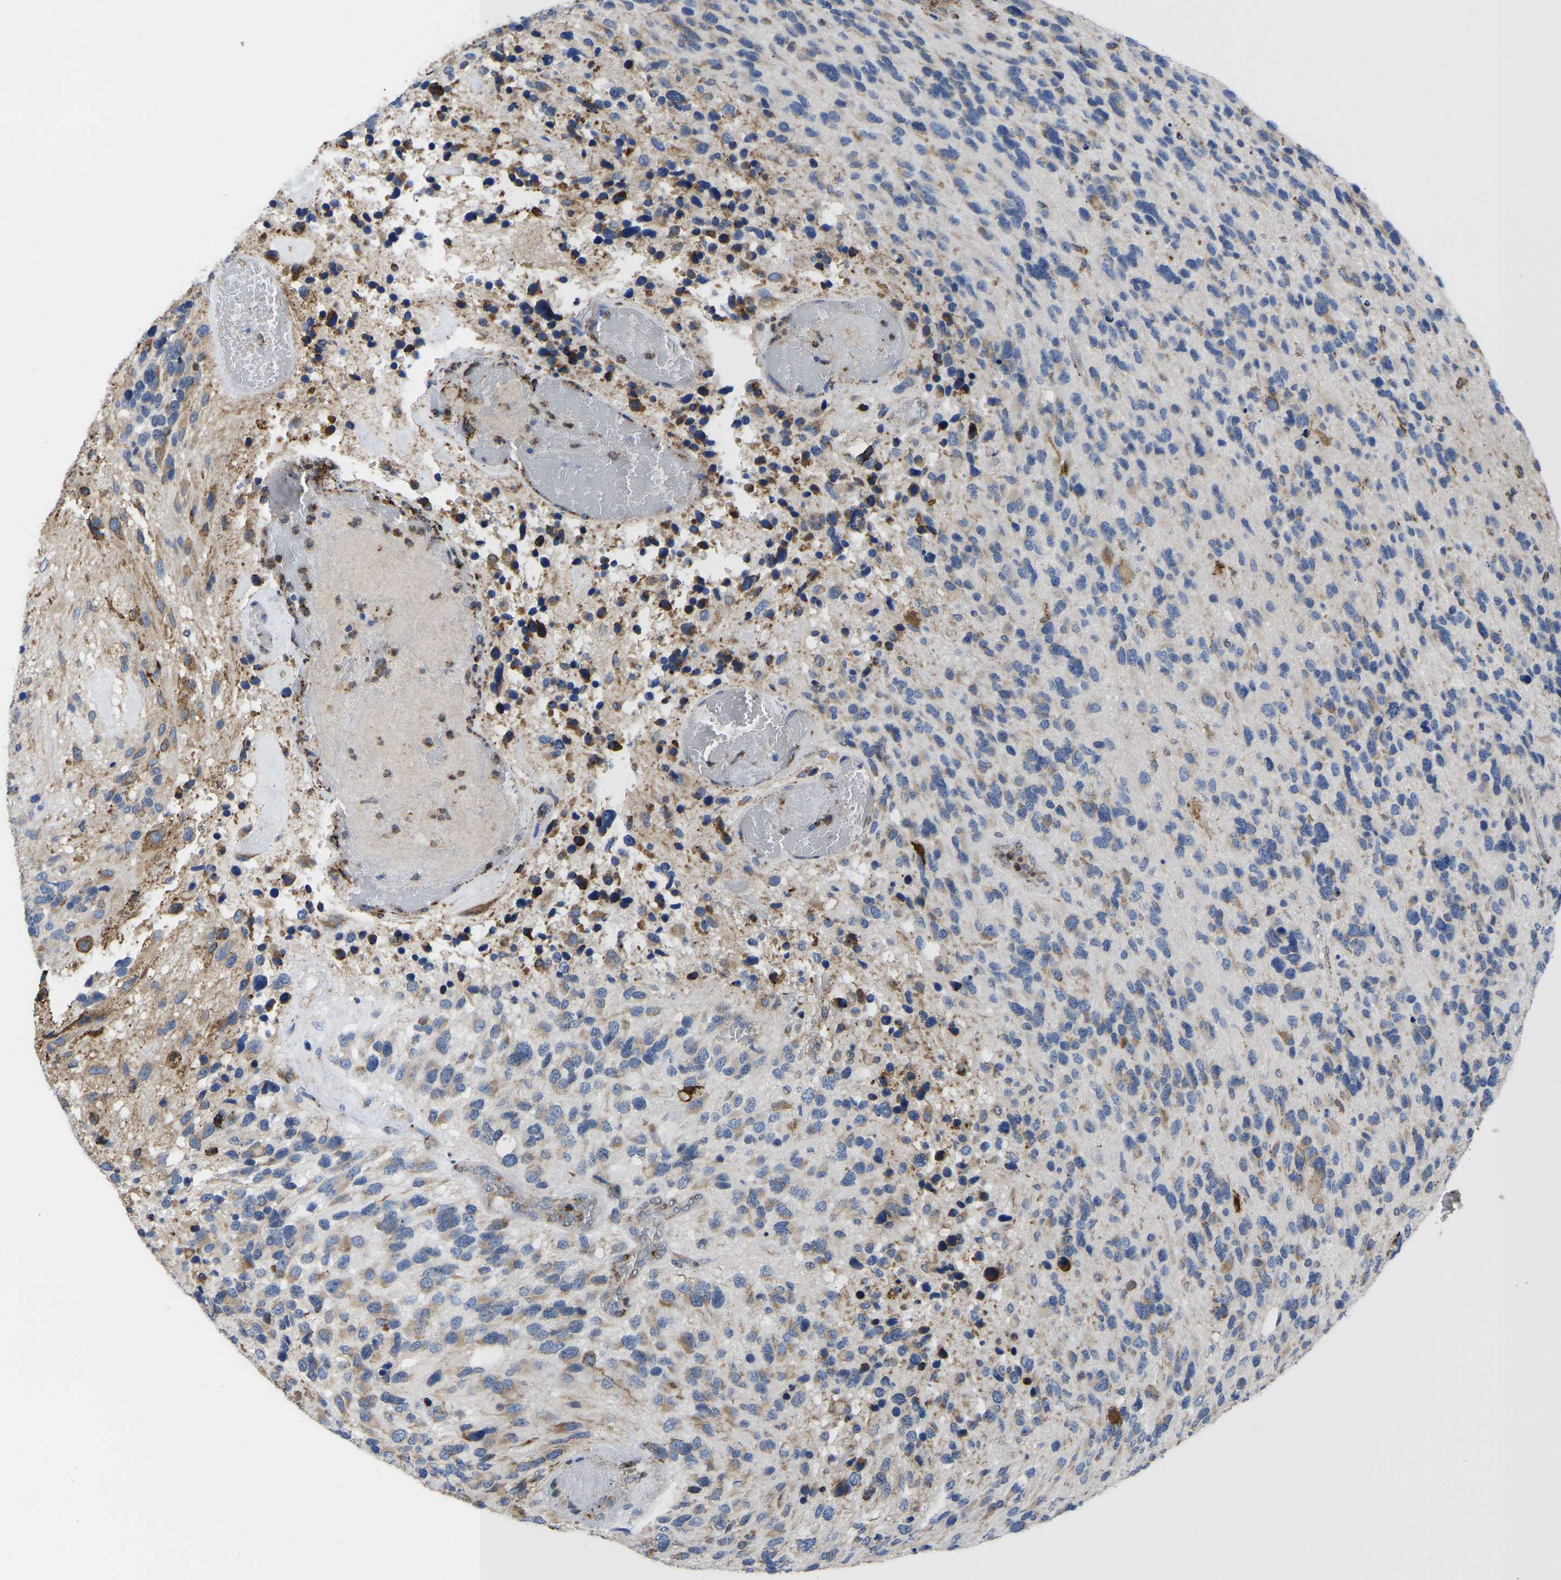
{"staining": {"intensity": "moderate", "quantity": "<25%", "location": "cytoplasmic/membranous"}, "tissue": "glioma", "cell_type": "Tumor cells", "image_type": "cancer", "snomed": [{"axis": "morphology", "description": "Glioma, malignant, High grade"}, {"axis": "topography", "description": "Brain"}], "caption": "DAB (3,3'-diaminobenzidine) immunohistochemical staining of human high-grade glioma (malignant) displays moderate cytoplasmic/membranous protein expression in approximately <25% of tumor cells.", "gene": "P4HB", "patient": {"sex": "female", "age": 58}}